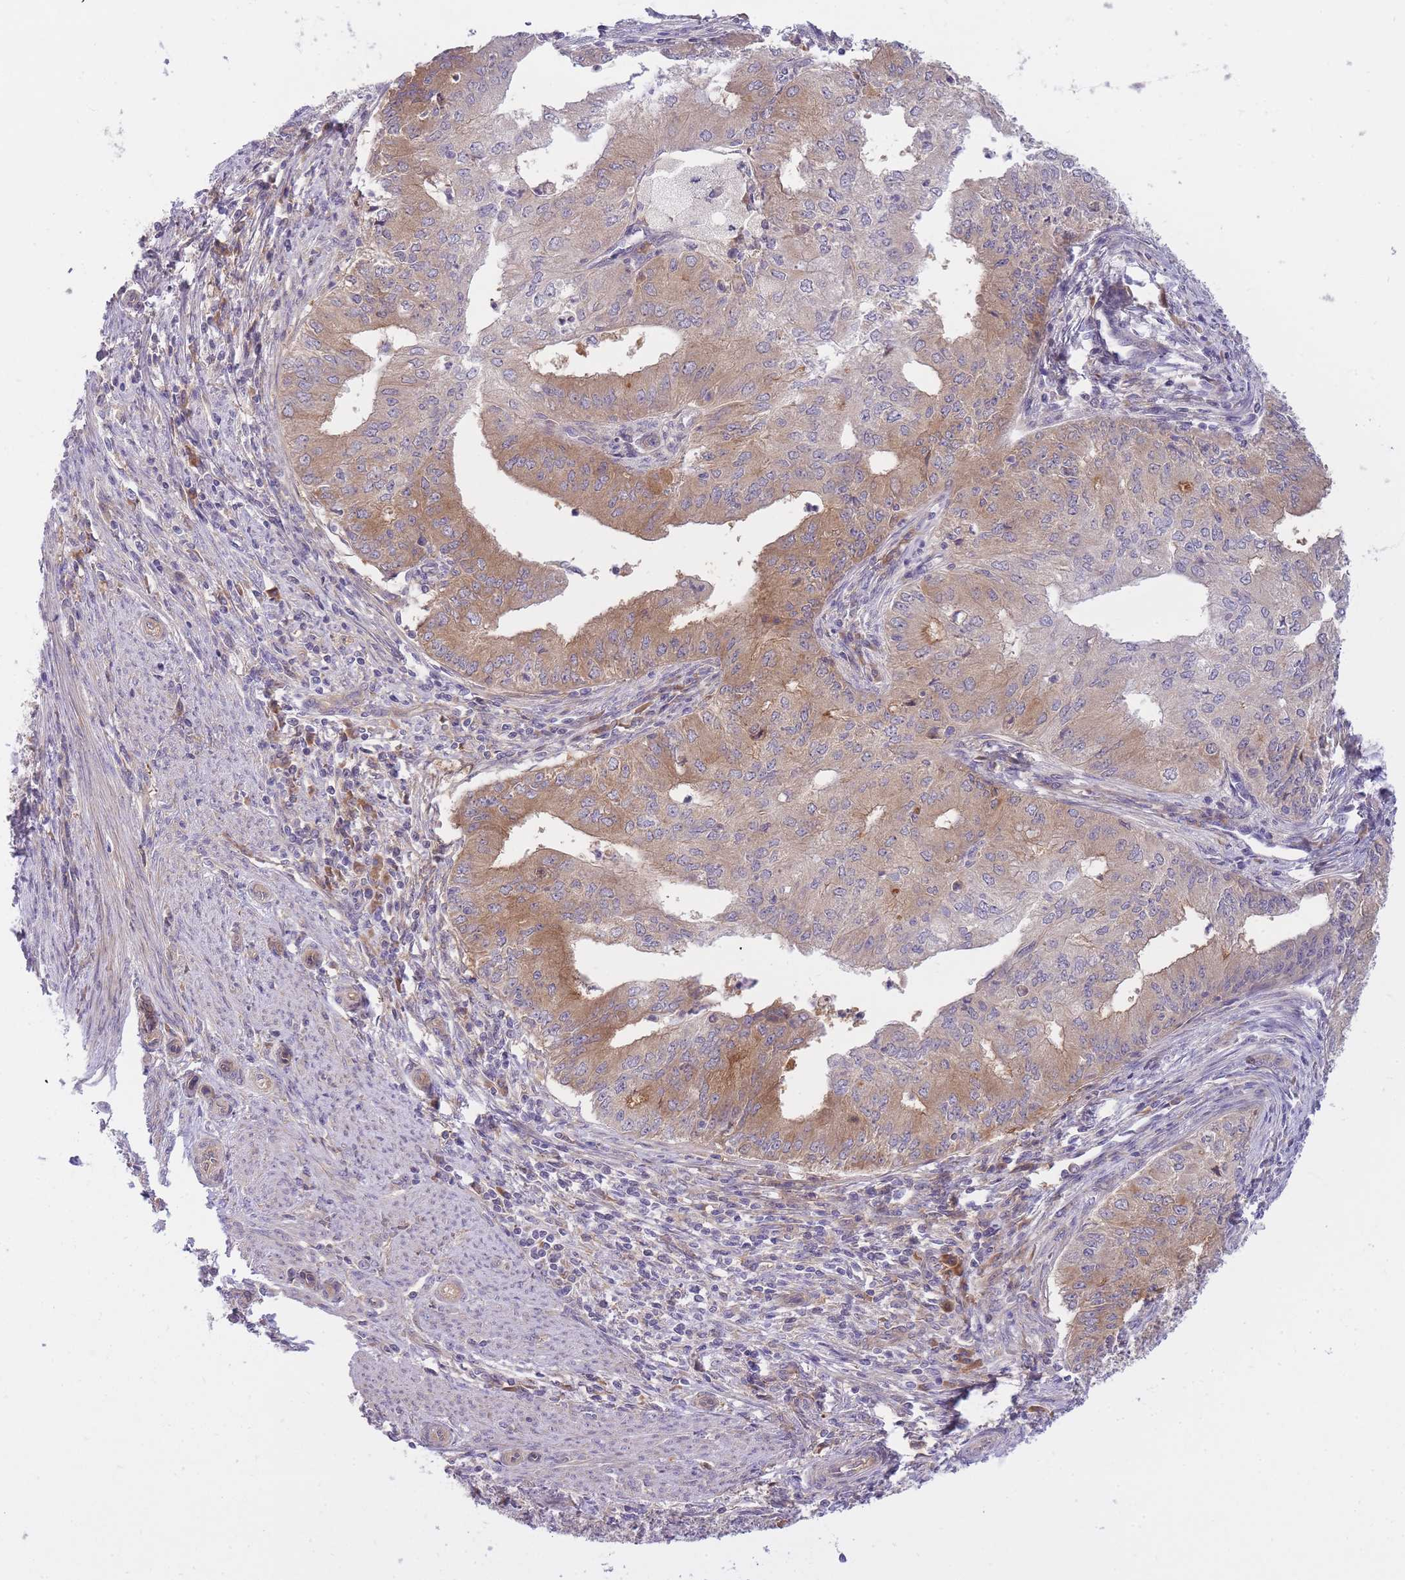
{"staining": {"intensity": "moderate", "quantity": "25%-75%", "location": "cytoplasmic/membranous"}, "tissue": "endometrial cancer", "cell_type": "Tumor cells", "image_type": "cancer", "snomed": [{"axis": "morphology", "description": "Adenocarcinoma, NOS"}, {"axis": "topography", "description": "Endometrium"}], "caption": "Immunohistochemistry (IHC) of endometrial adenocarcinoma shows medium levels of moderate cytoplasmic/membranous staining in approximately 25%-75% of tumor cells. The protein of interest is shown in brown color, while the nuclei are stained blue.", "gene": "CRYGN", "patient": {"sex": "female", "age": 50}}